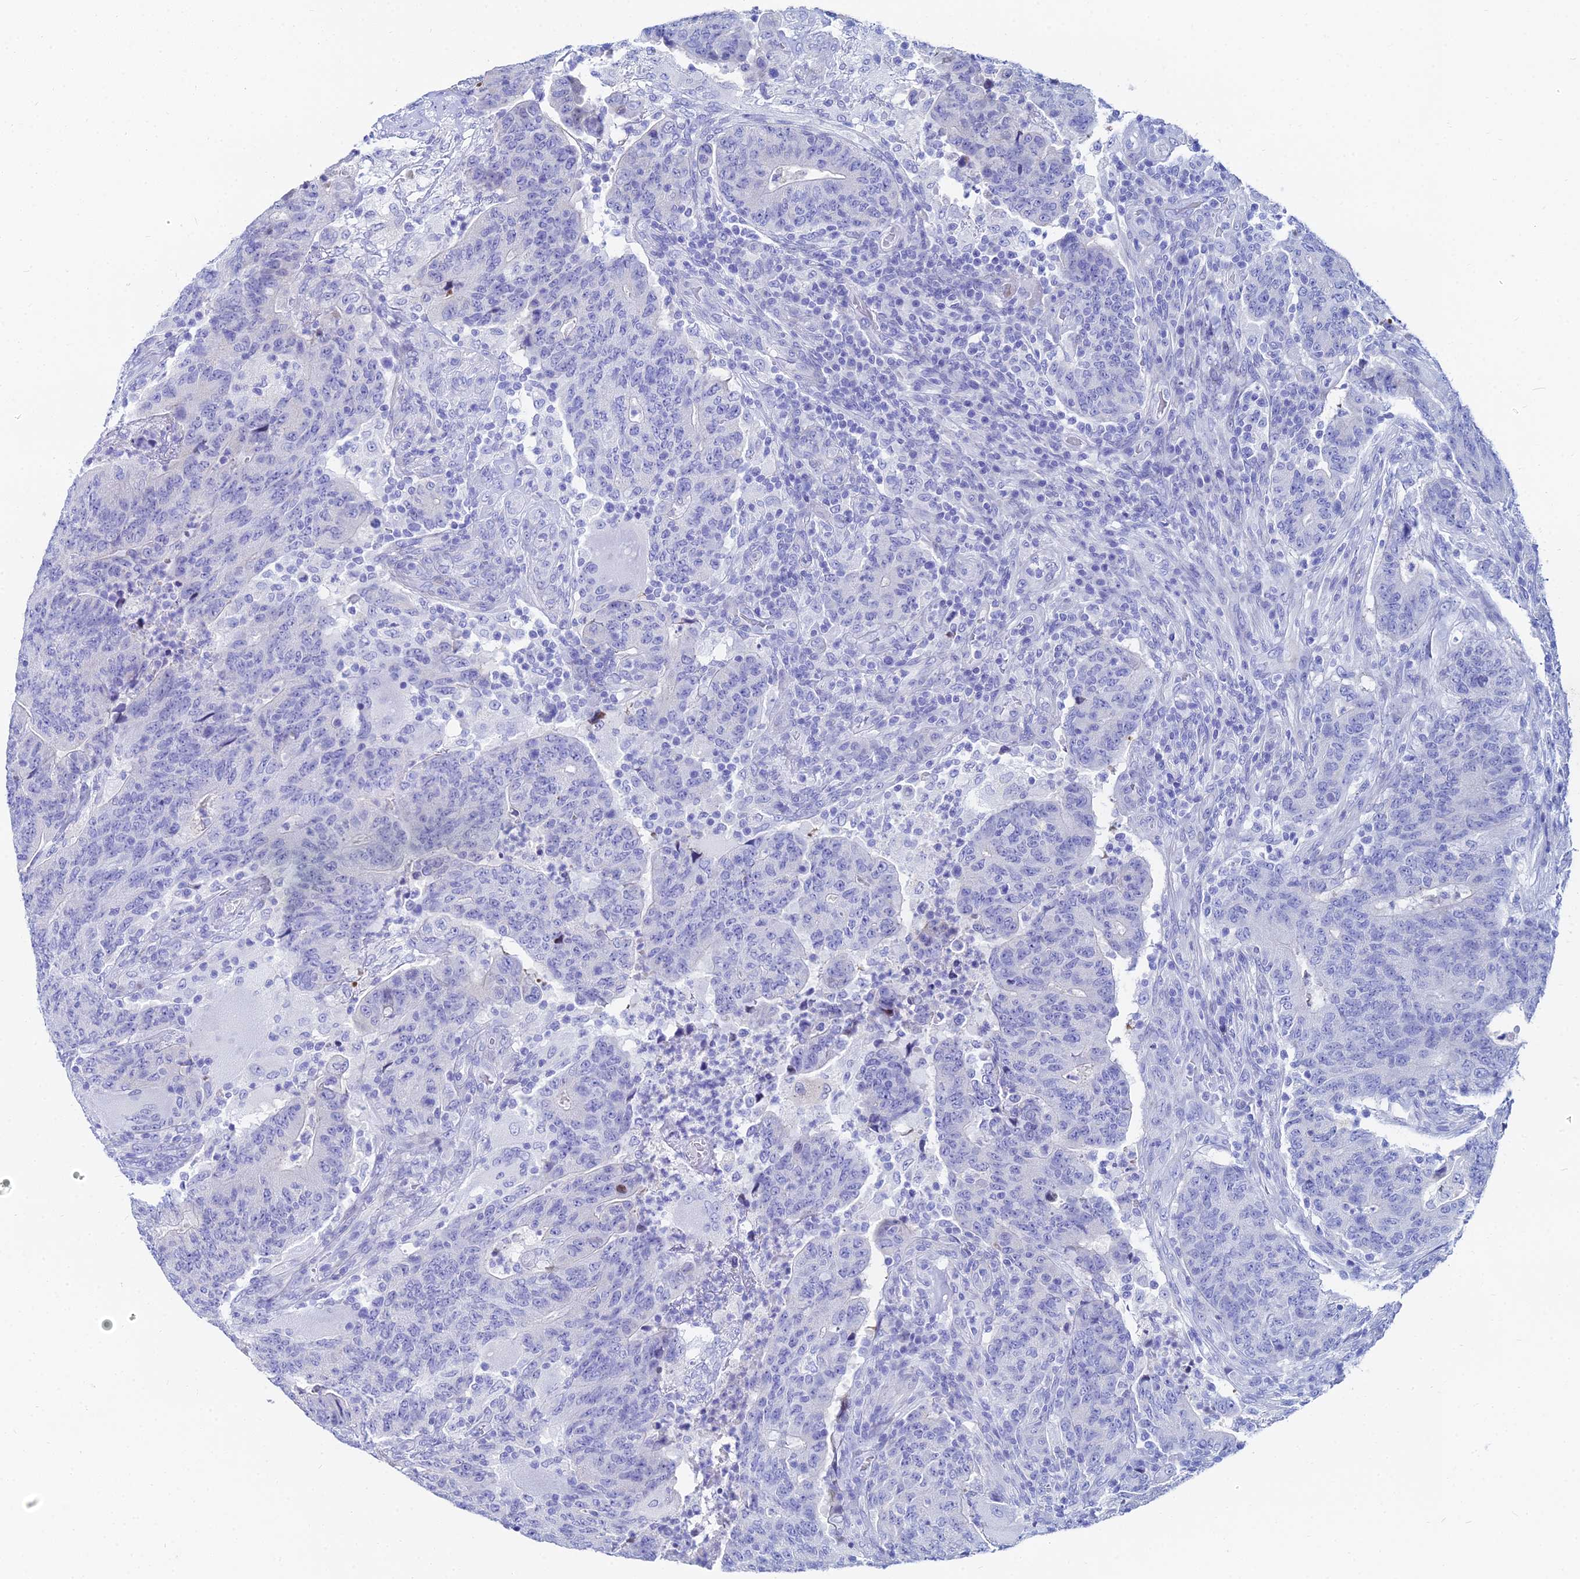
{"staining": {"intensity": "negative", "quantity": "none", "location": "none"}, "tissue": "colorectal cancer", "cell_type": "Tumor cells", "image_type": "cancer", "snomed": [{"axis": "morphology", "description": "Adenocarcinoma, NOS"}, {"axis": "topography", "description": "Colon"}], "caption": "The image shows no staining of tumor cells in colorectal adenocarcinoma.", "gene": "HSPA1L", "patient": {"sex": "female", "age": 75}}